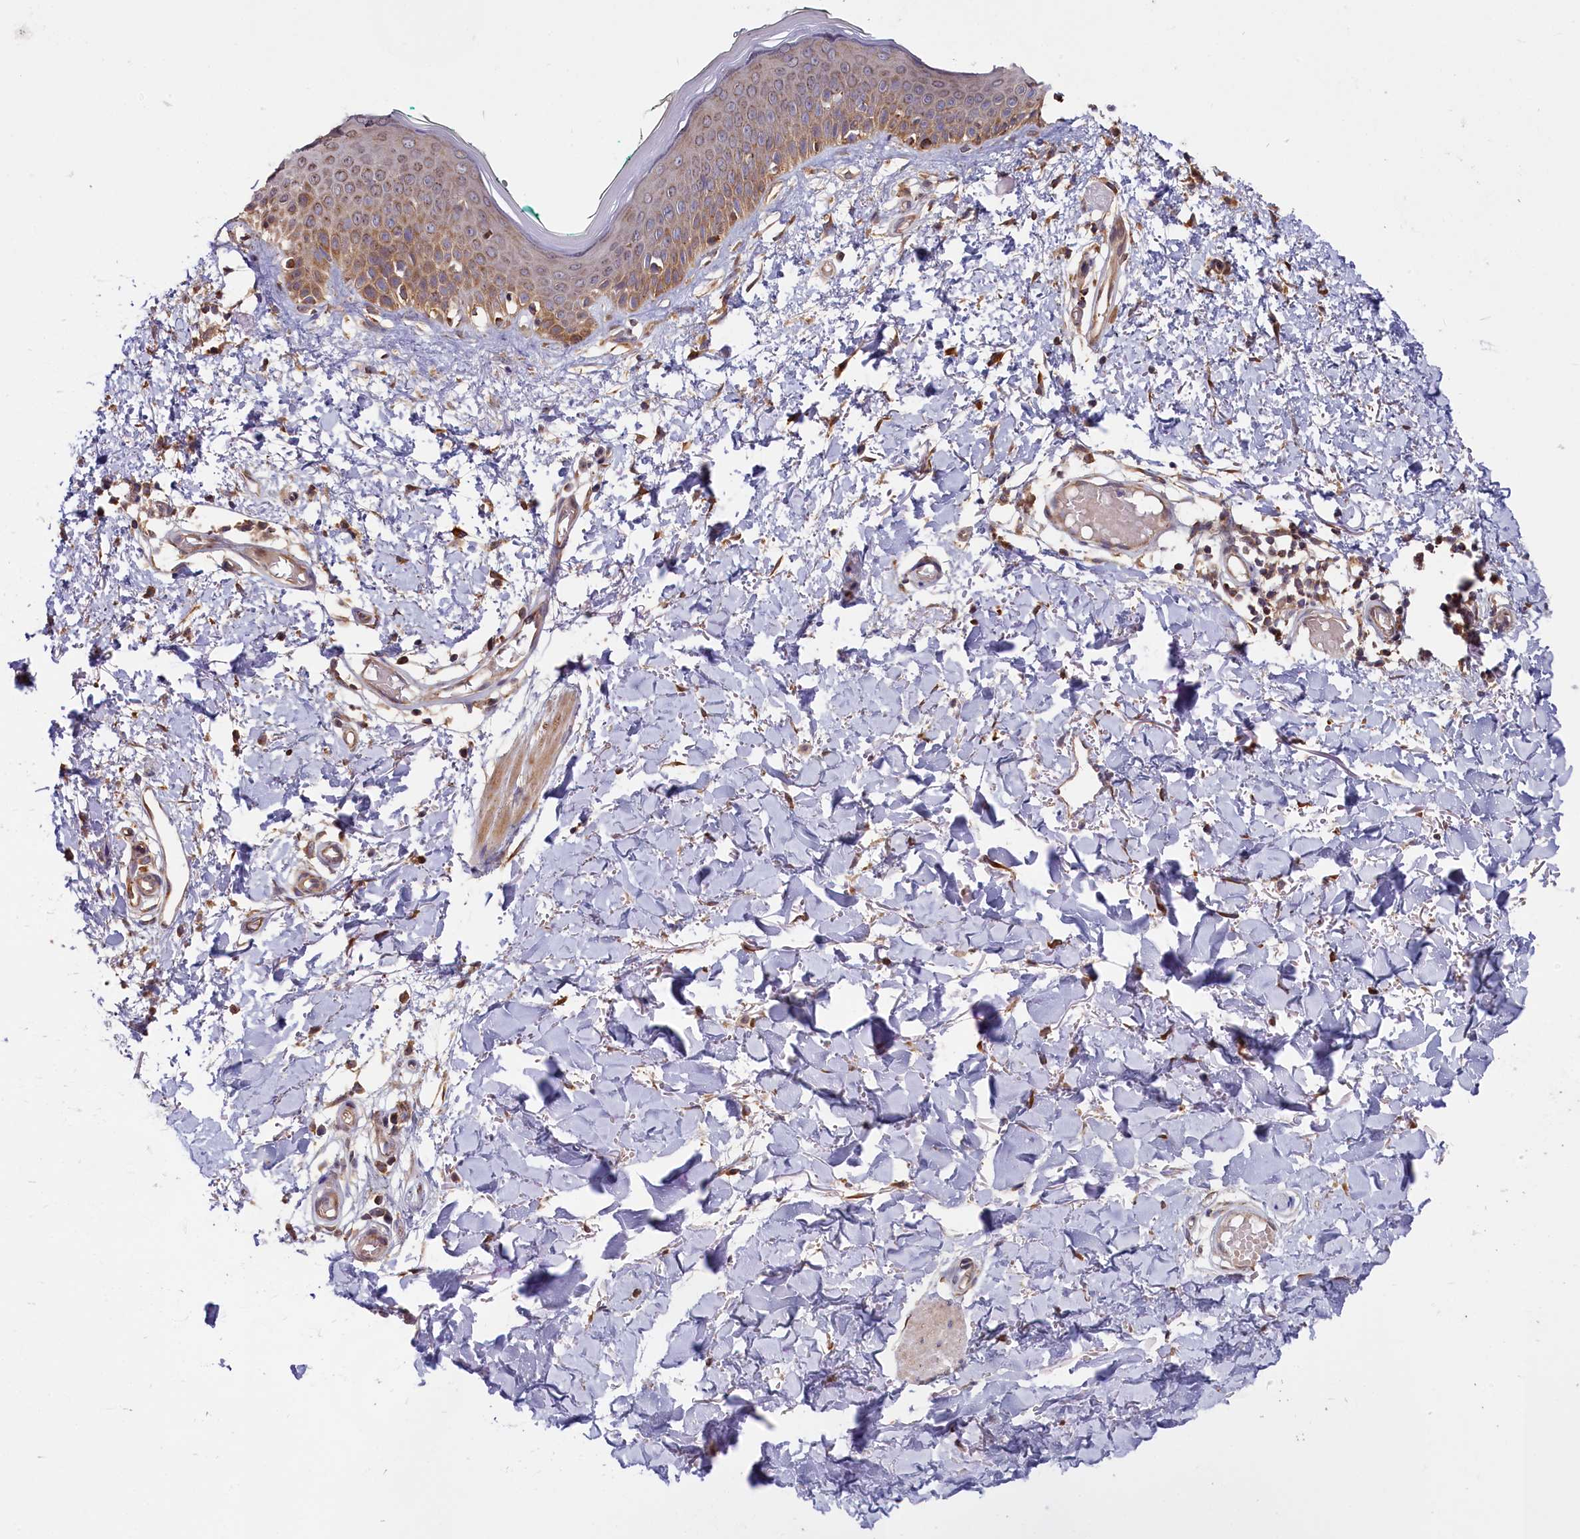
{"staining": {"intensity": "moderate", "quantity": ">75%", "location": "cytoplasmic/membranous"}, "tissue": "skin", "cell_type": "Fibroblasts", "image_type": "normal", "snomed": [{"axis": "morphology", "description": "Normal tissue, NOS"}, {"axis": "topography", "description": "Skin"}], "caption": "Benign skin was stained to show a protein in brown. There is medium levels of moderate cytoplasmic/membranous expression in about >75% of fibroblasts. (DAB IHC, brown staining for protein, blue staining for nuclei).", "gene": "CEP44", "patient": {"sex": "male", "age": 62}}